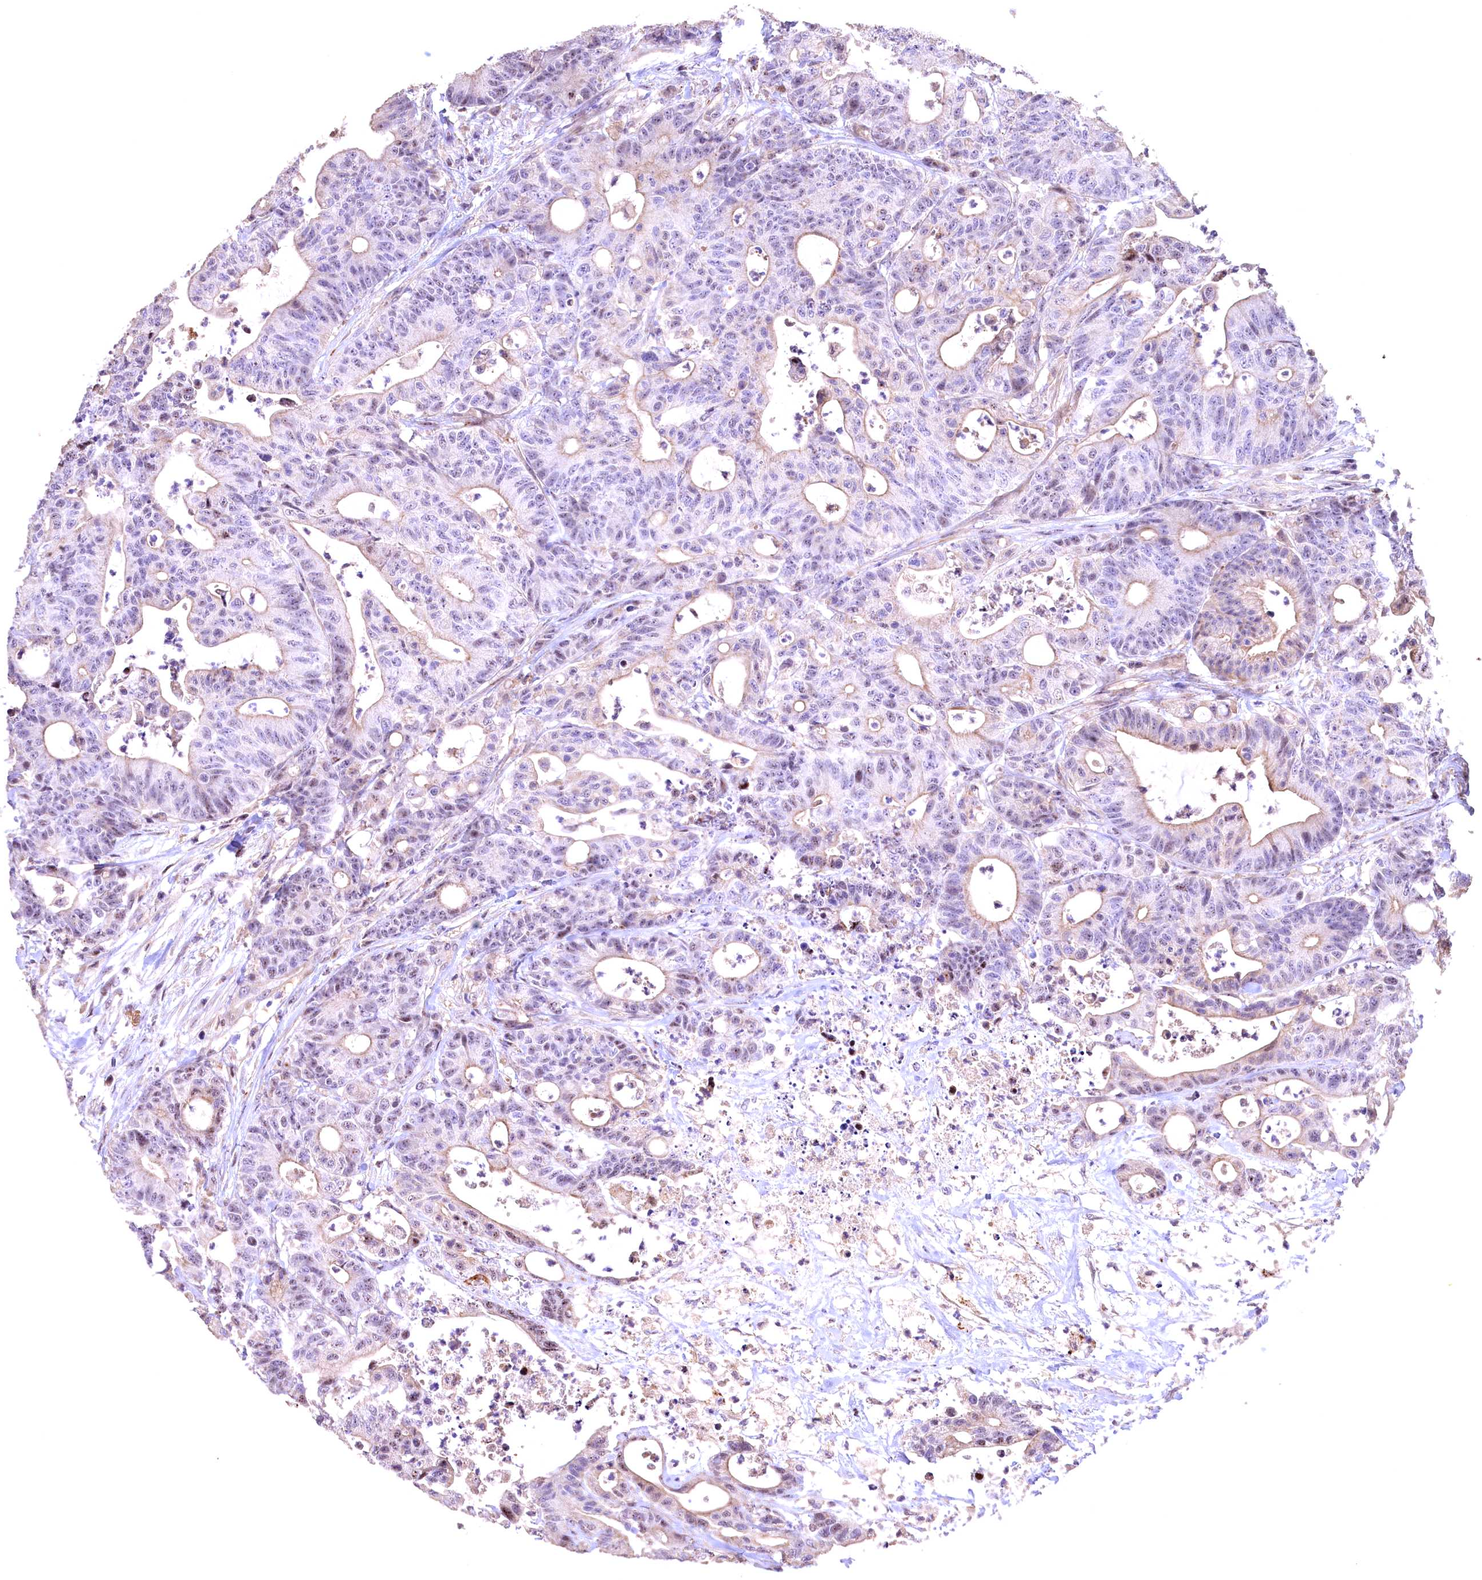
{"staining": {"intensity": "weak", "quantity": "<25%", "location": "cytoplasmic/membranous,nuclear"}, "tissue": "colorectal cancer", "cell_type": "Tumor cells", "image_type": "cancer", "snomed": [{"axis": "morphology", "description": "Adenocarcinoma, NOS"}, {"axis": "topography", "description": "Colon"}], "caption": "Tumor cells are negative for brown protein staining in colorectal cancer.", "gene": "FUZ", "patient": {"sex": "female", "age": 84}}